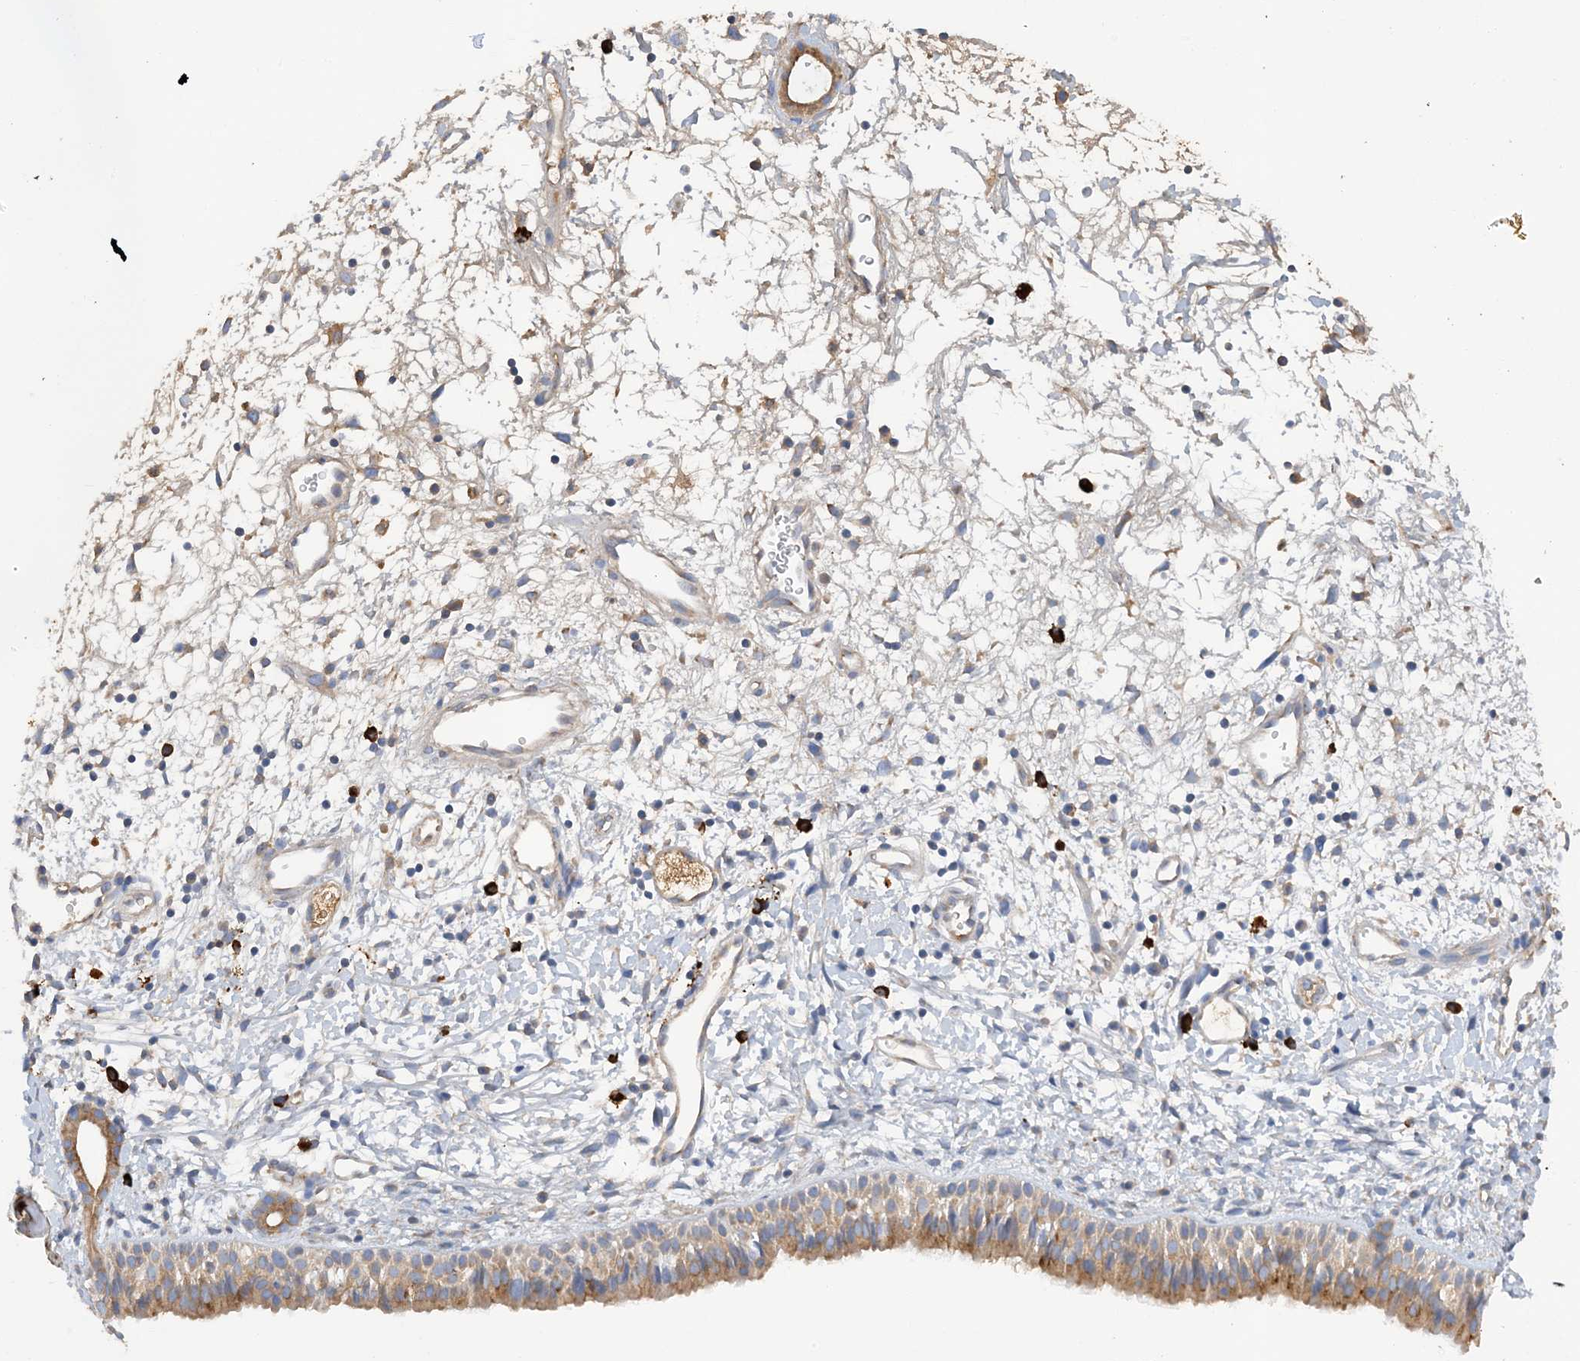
{"staining": {"intensity": "moderate", "quantity": ">75%", "location": "cytoplasmic/membranous"}, "tissue": "nasopharynx", "cell_type": "Respiratory epithelial cells", "image_type": "normal", "snomed": [{"axis": "morphology", "description": "Normal tissue, NOS"}, {"axis": "topography", "description": "Nasopharynx"}], "caption": "Immunohistochemistry (IHC) (DAB (3,3'-diaminobenzidine)) staining of normal human nasopharynx reveals moderate cytoplasmic/membranous protein positivity in about >75% of respiratory epithelial cells. The staining was performed using DAB (3,3'-diaminobenzidine), with brown indicating positive protein expression. Nuclei are stained blue with hematoxylin.", "gene": "SLC5A11", "patient": {"sex": "male", "age": 22}}